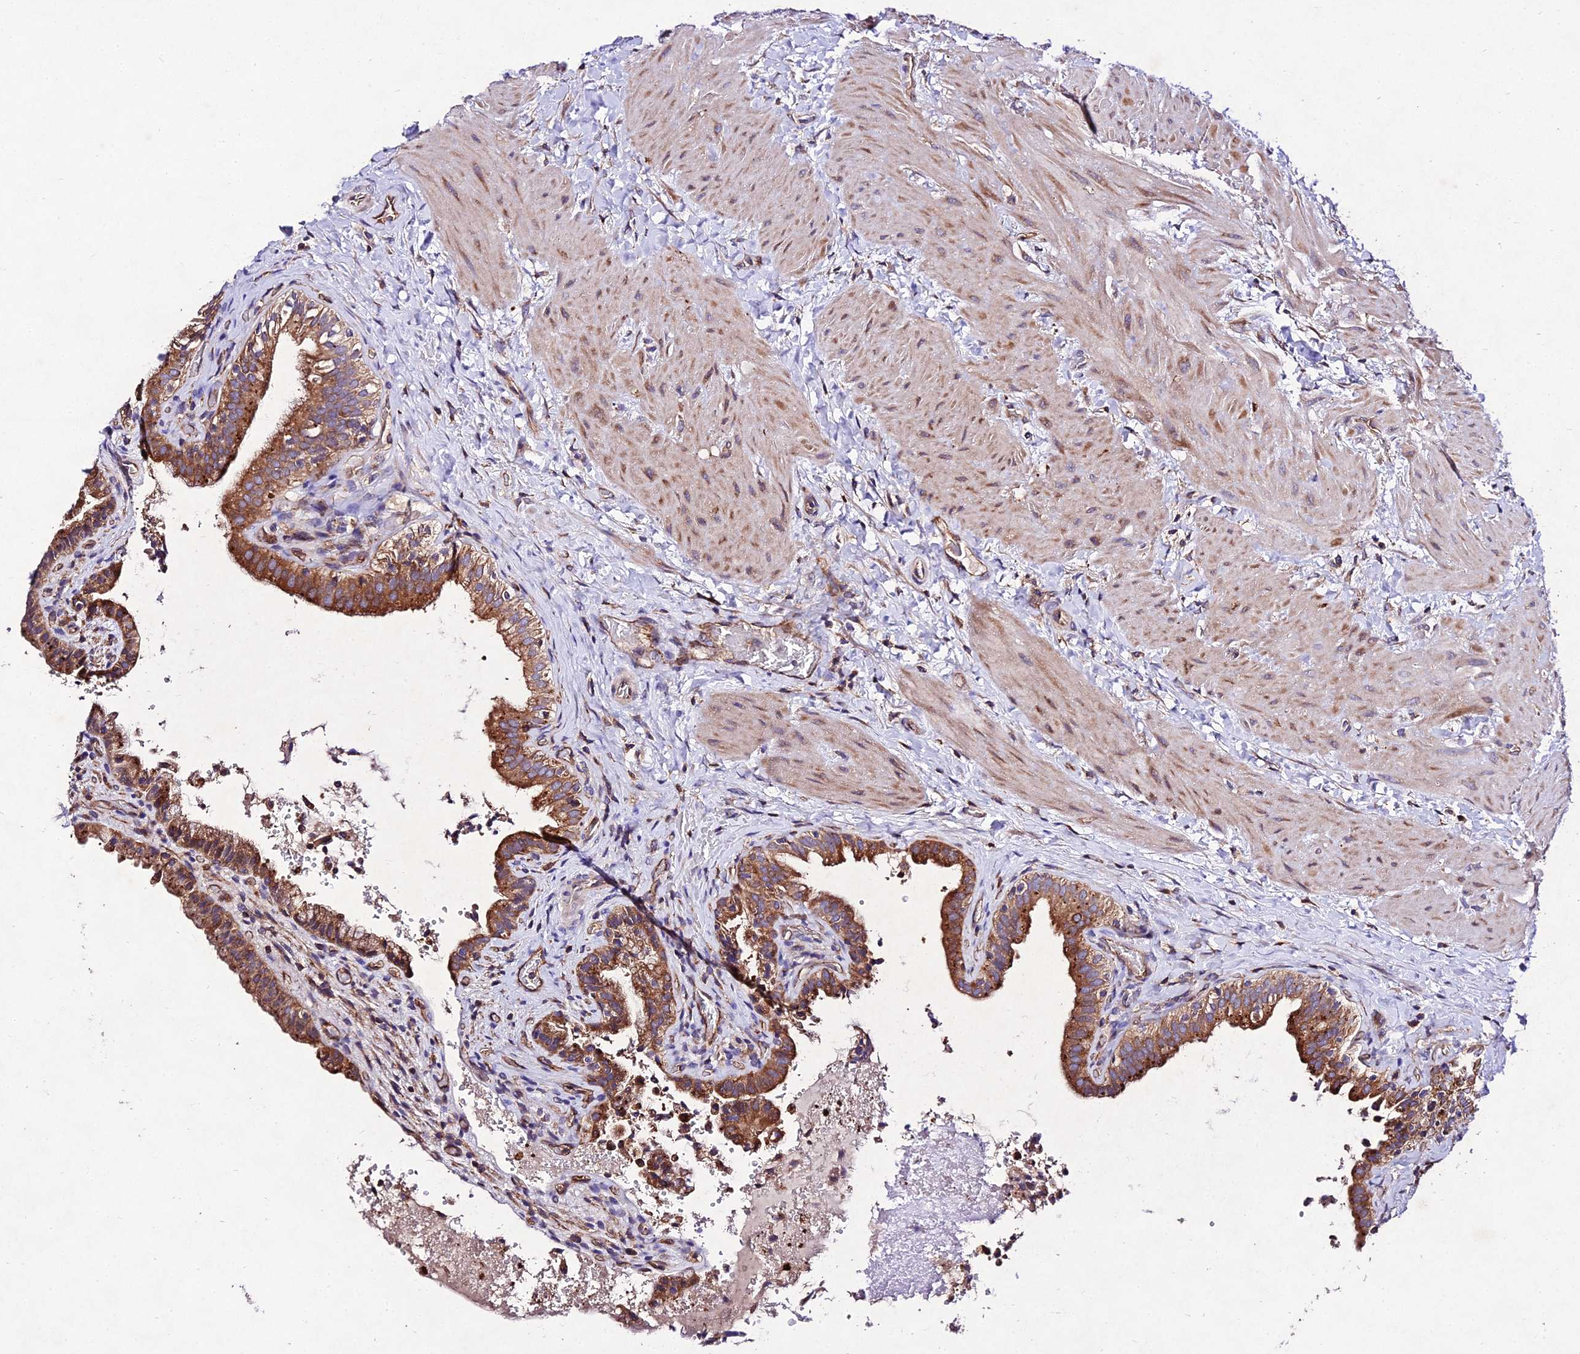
{"staining": {"intensity": "strong", "quantity": ">75%", "location": "cytoplasmic/membranous"}, "tissue": "gallbladder", "cell_type": "Glandular cells", "image_type": "normal", "snomed": [{"axis": "morphology", "description": "Normal tissue, NOS"}, {"axis": "topography", "description": "Gallbladder"}], "caption": "Immunohistochemistry (IHC) of normal human gallbladder demonstrates high levels of strong cytoplasmic/membranous positivity in approximately >75% of glandular cells.", "gene": "AP3M1", "patient": {"sex": "male", "age": 24}}